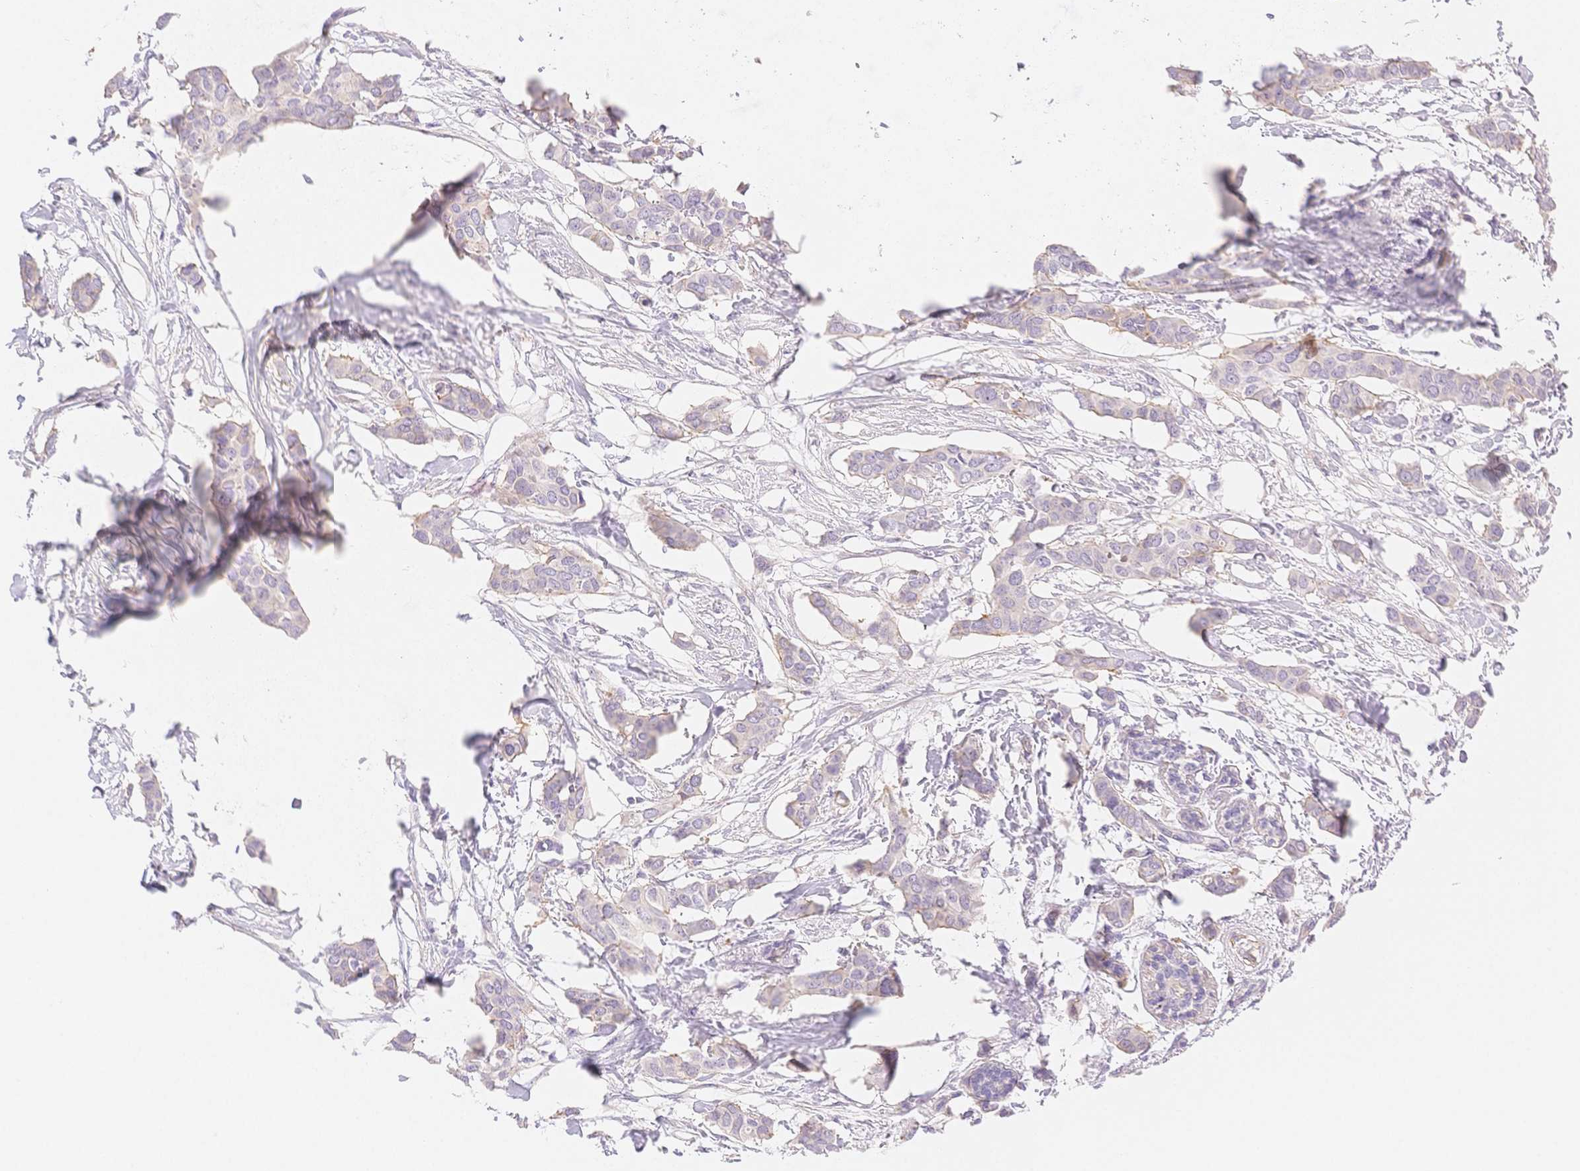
{"staining": {"intensity": "negative", "quantity": "none", "location": "none"}, "tissue": "breast cancer", "cell_type": "Tumor cells", "image_type": "cancer", "snomed": [{"axis": "morphology", "description": "Duct carcinoma"}, {"axis": "topography", "description": "Breast"}], "caption": "Photomicrograph shows no significant protein expression in tumor cells of breast intraductal carcinoma.", "gene": "CSN1S1", "patient": {"sex": "female", "age": 62}}